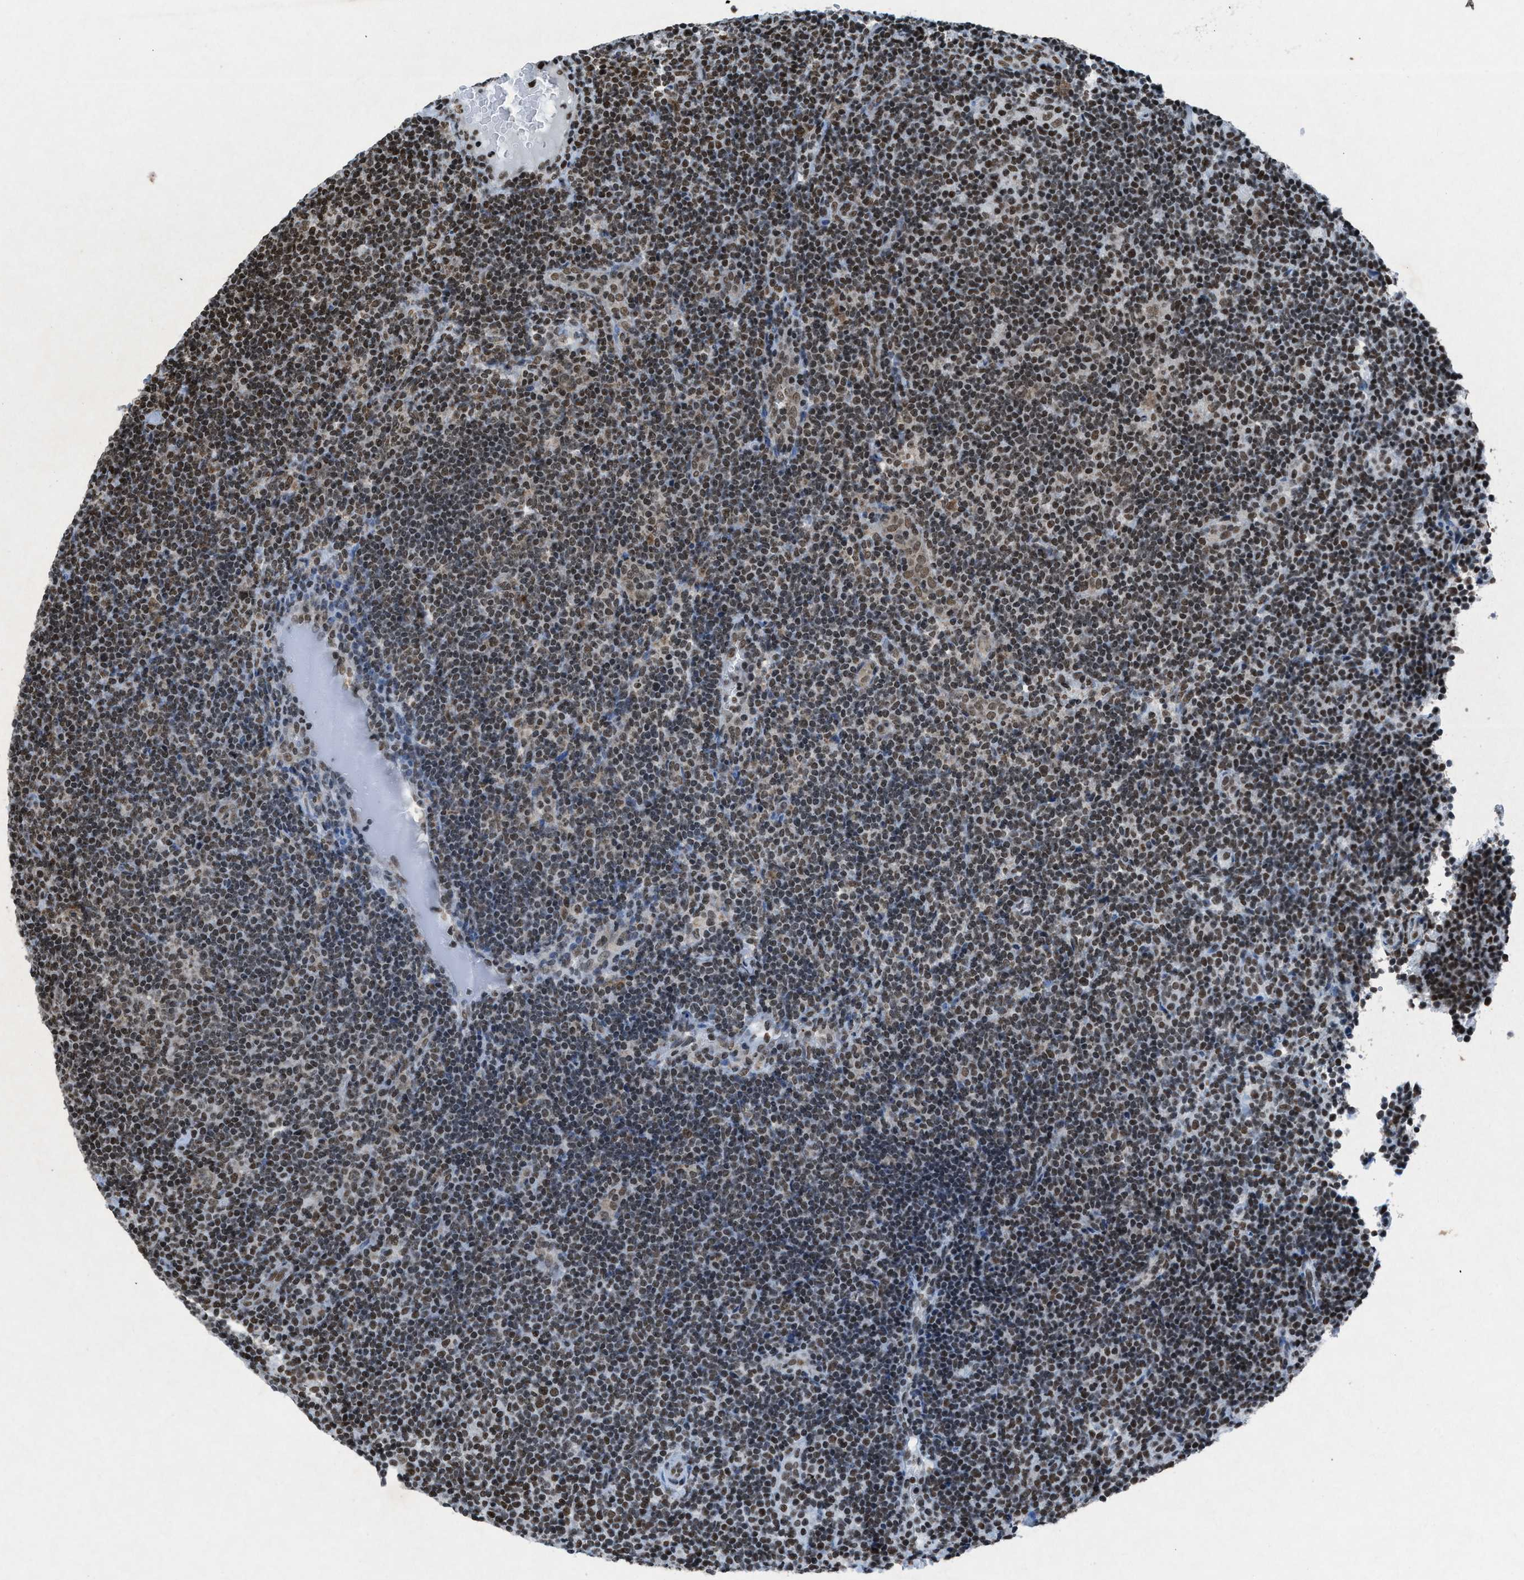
{"staining": {"intensity": "weak", "quantity": ">75%", "location": "nuclear"}, "tissue": "lymphoma", "cell_type": "Tumor cells", "image_type": "cancer", "snomed": [{"axis": "morphology", "description": "Hodgkin's disease, NOS"}, {"axis": "topography", "description": "Lymph node"}], "caption": "High-power microscopy captured an IHC histopathology image of lymphoma, revealing weak nuclear expression in about >75% of tumor cells.", "gene": "NXF1", "patient": {"sex": "female", "age": 57}}